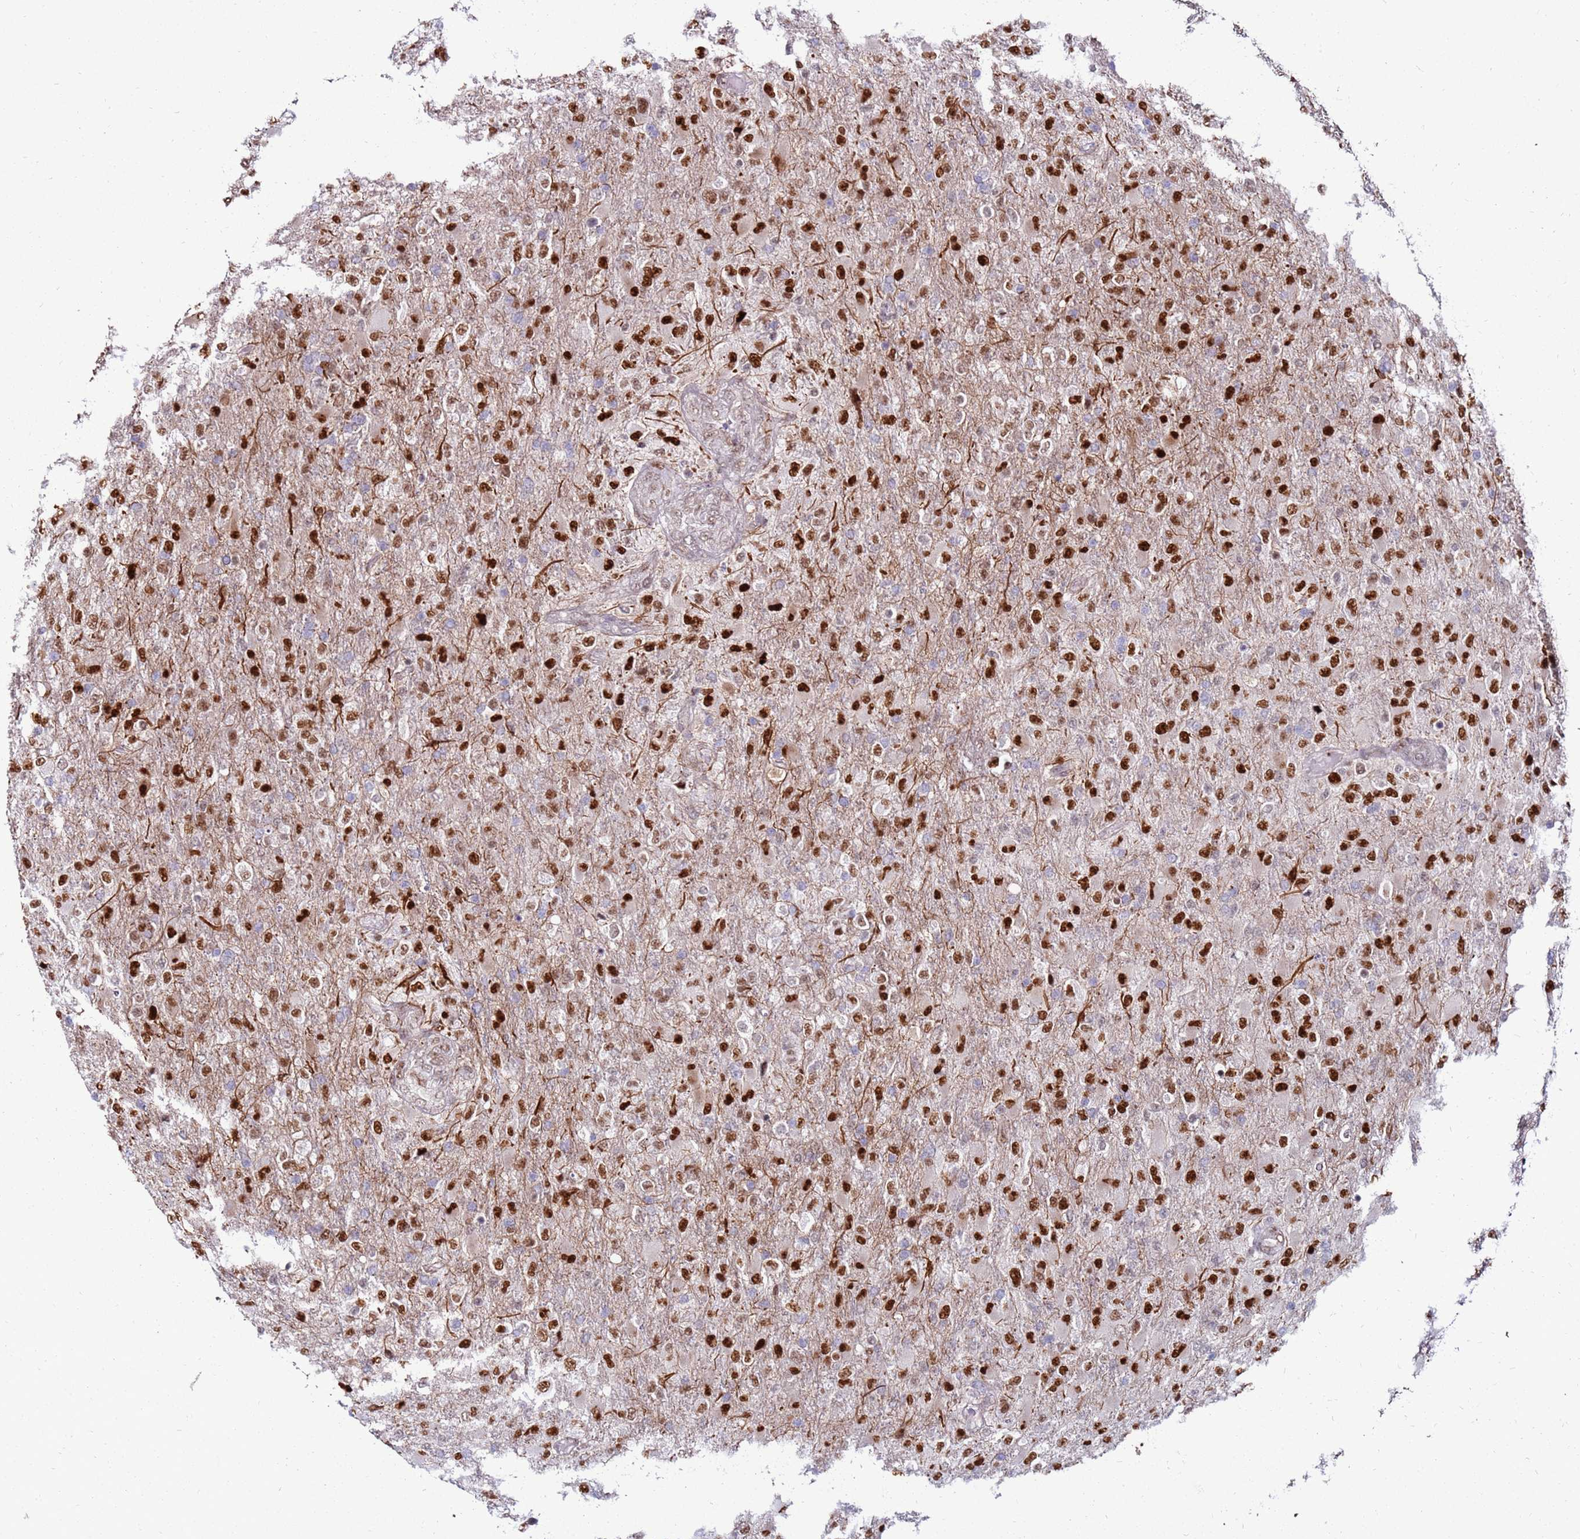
{"staining": {"intensity": "strong", "quantity": ">75%", "location": "nuclear"}, "tissue": "glioma", "cell_type": "Tumor cells", "image_type": "cancer", "snomed": [{"axis": "morphology", "description": "Glioma, malignant, Low grade"}, {"axis": "topography", "description": "Brain"}], "caption": "The image displays staining of malignant low-grade glioma, revealing strong nuclear protein staining (brown color) within tumor cells.", "gene": "KPNA4", "patient": {"sex": "male", "age": 65}}